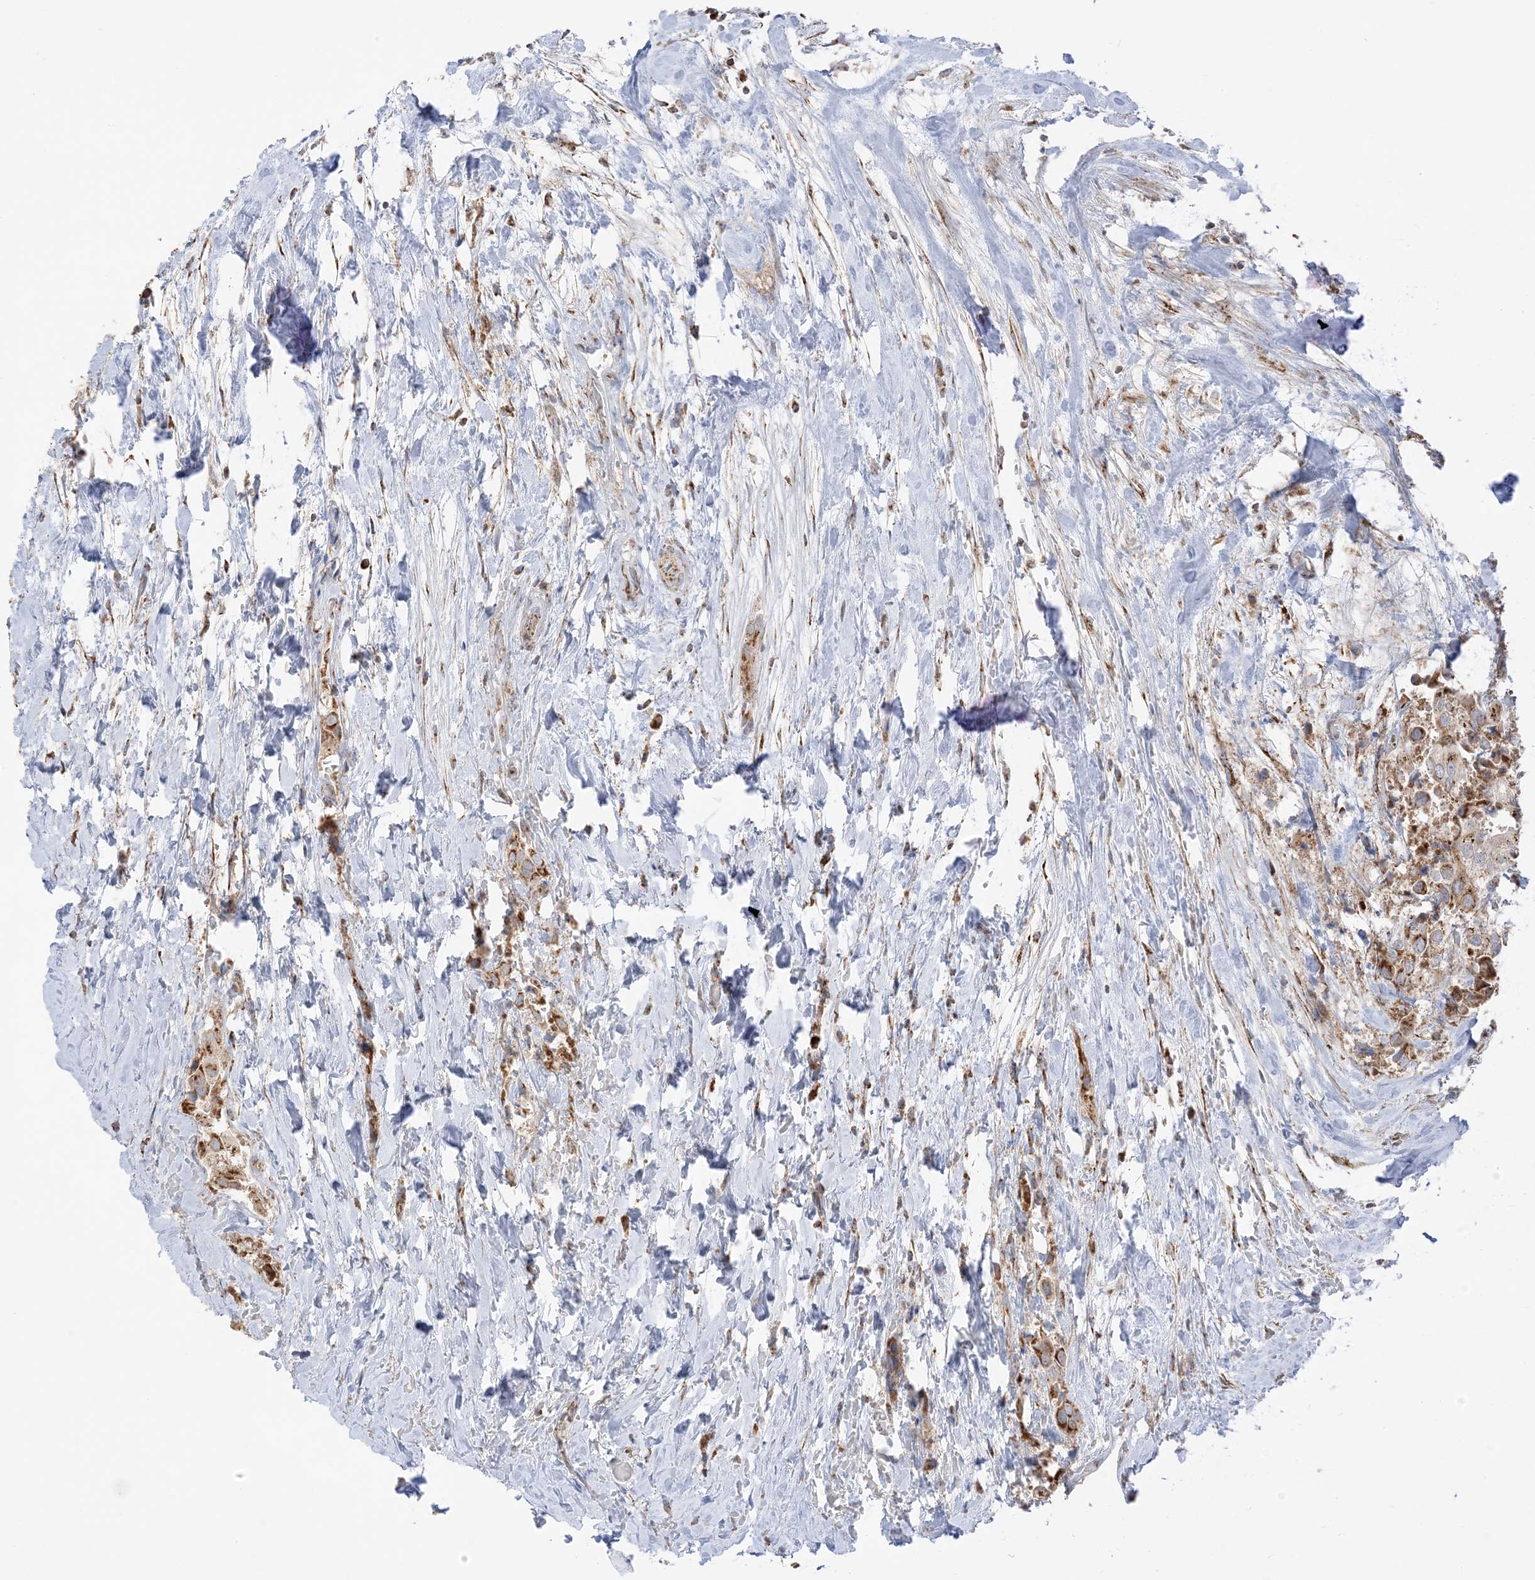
{"staining": {"intensity": "moderate", "quantity": ">75%", "location": "cytoplasmic/membranous"}, "tissue": "urothelial cancer", "cell_type": "Tumor cells", "image_type": "cancer", "snomed": [{"axis": "morphology", "description": "Urothelial carcinoma, High grade"}, {"axis": "topography", "description": "Urinary bladder"}], "caption": "A photomicrograph of high-grade urothelial carcinoma stained for a protein demonstrates moderate cytoplasmic/membranous brown staining in tumor cells.", "gene": "SLC25A12", "patient": {"sex": "male", "age": 64}}